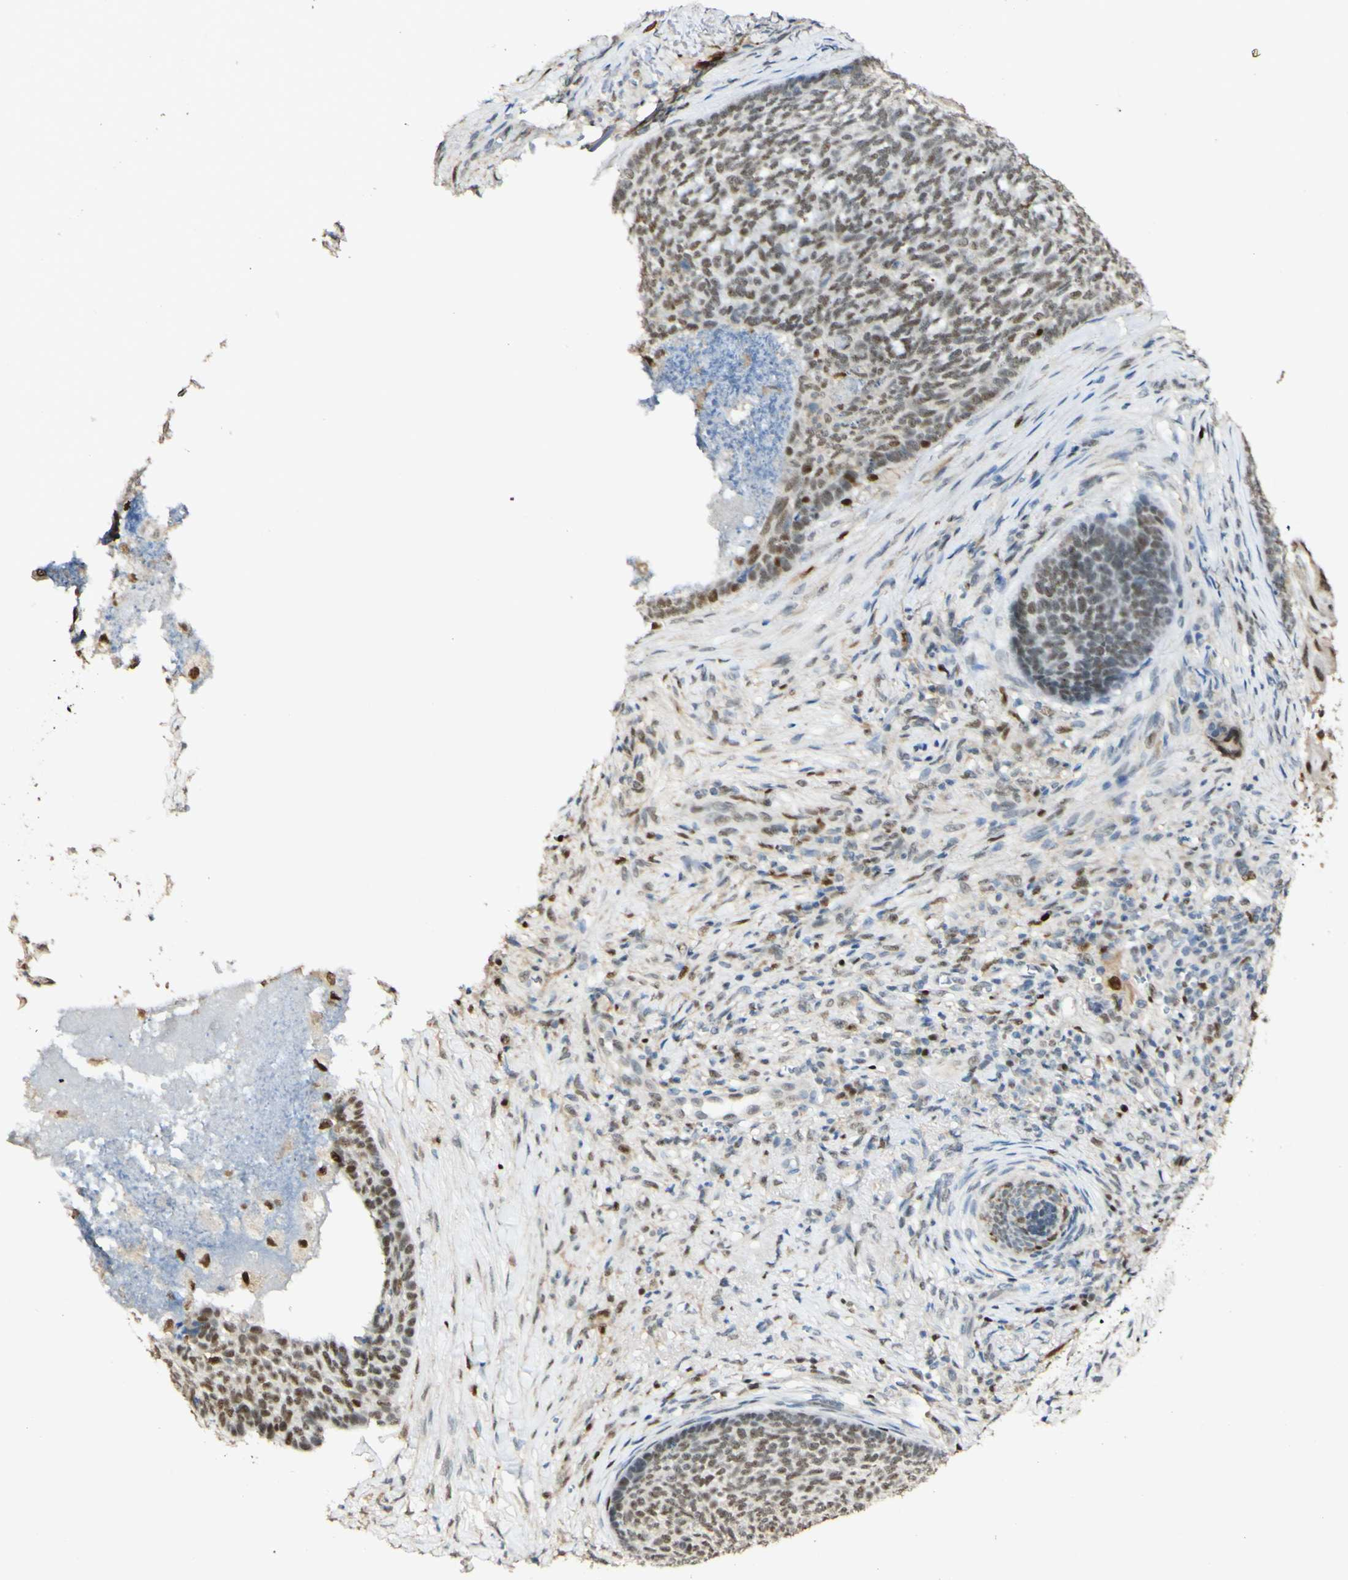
{"staining": {"intensity": "weak", "quantity": ">75%", "location": "nuclear"}, "tissue": "skin cancer", "cell_type": "Tumor cells", "image_type": "cancer", "snomed": [{"axis": "morphology", "description": "Basal cell carcinoma"}, {"axis": "topography", "description": "Skin"}], "caption": "Protein positivity by immunohistochemistry displays weak nuclear staining in approximately >75% of tumor cells in skin cancer.", "gene": "MAP3K4", "patient": {"sex": "male", "age": 84}}